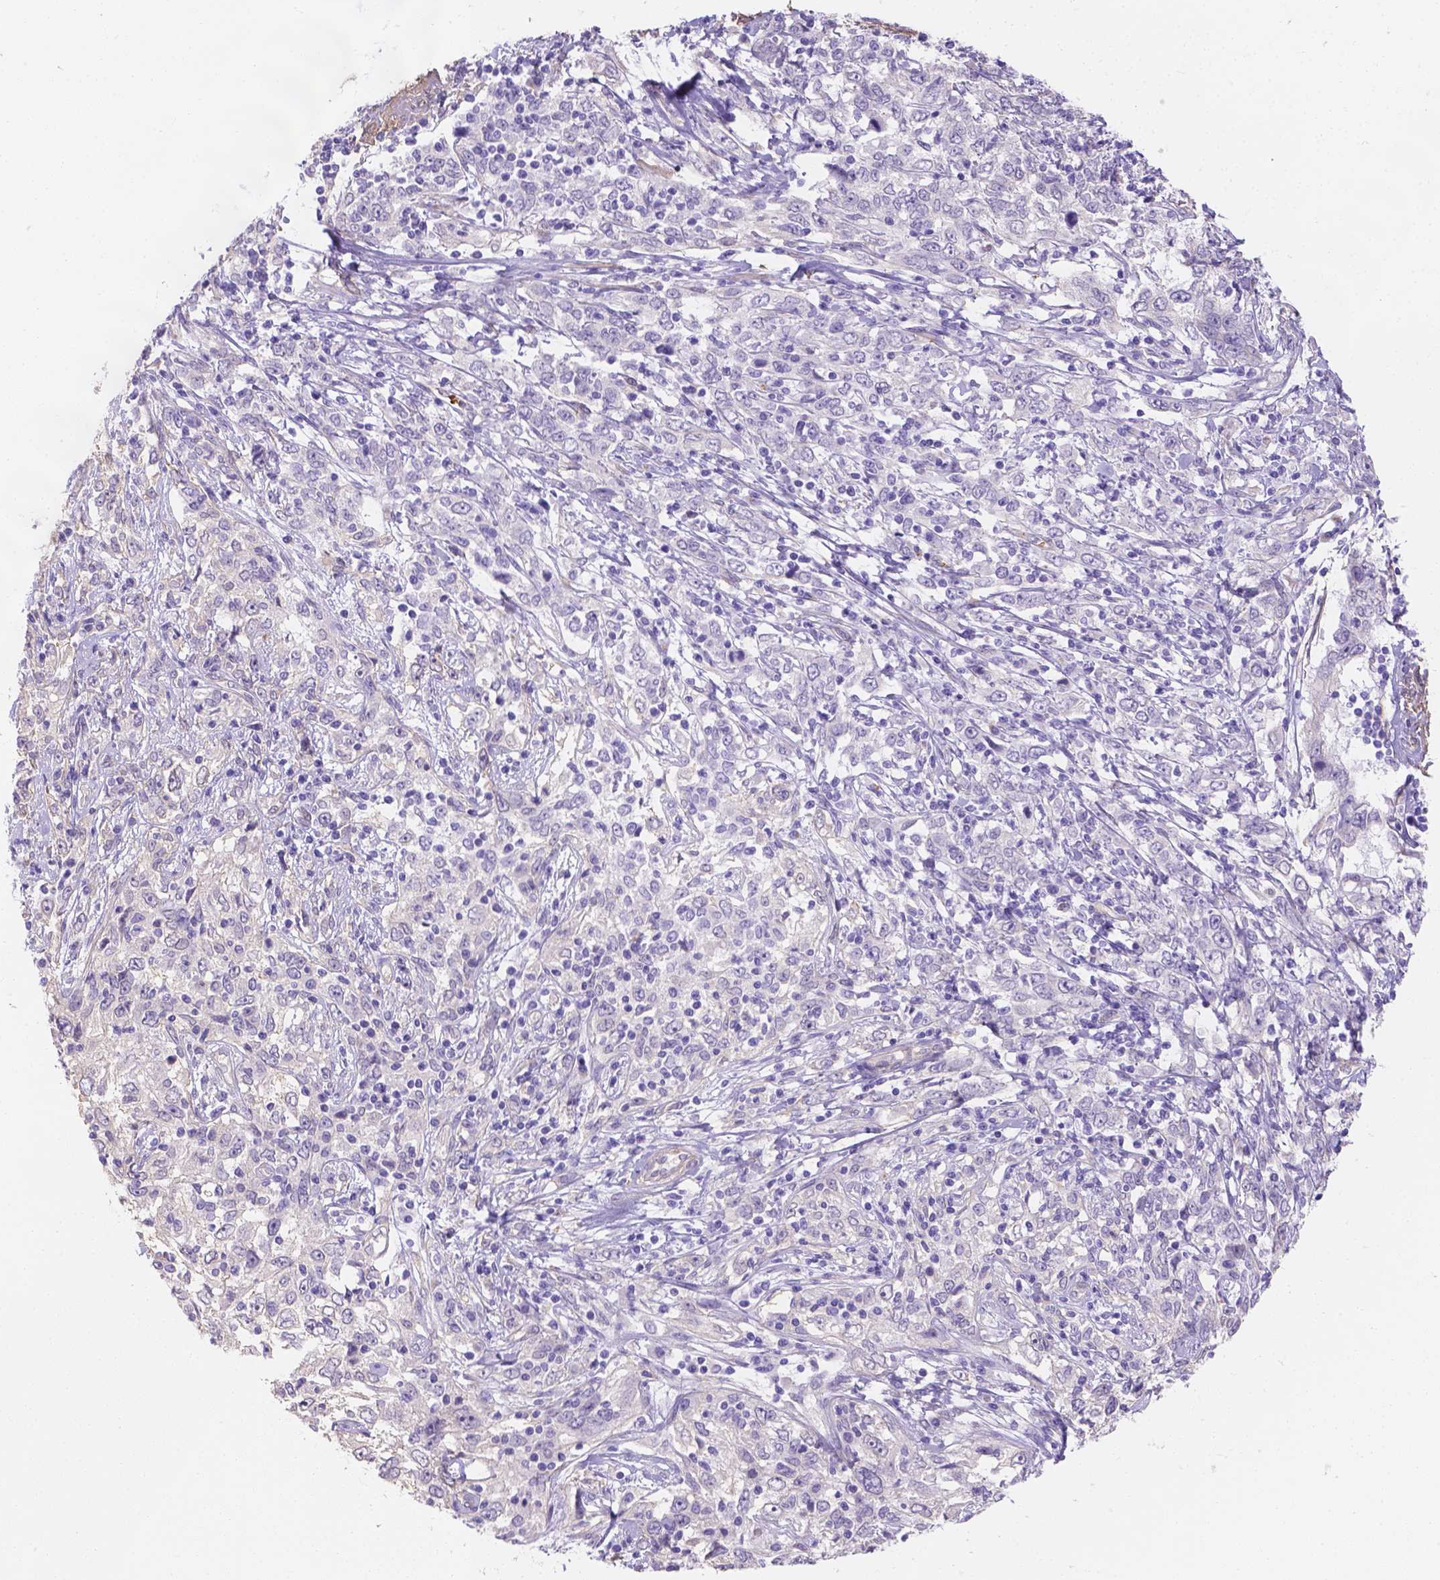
{"staining": {"intensity": "negative", "quantity": "none", "location": "none"}, "tissue": "cervical cancer", "cell_type": "Tumor cells", "image_type": "cancer", "snomed": [{"axis": "morphology", "description": "Adenocarcinoma, NOS"}, {"axis": "topography", "description": "Cervix"}], "caption": "Adenocarcinoma (cervical) was stained to show a protein in brown. There is no significant staining in tumor cells.", "gene": "SLC40A1", "patient": {"sex": "female", "age": 40}}